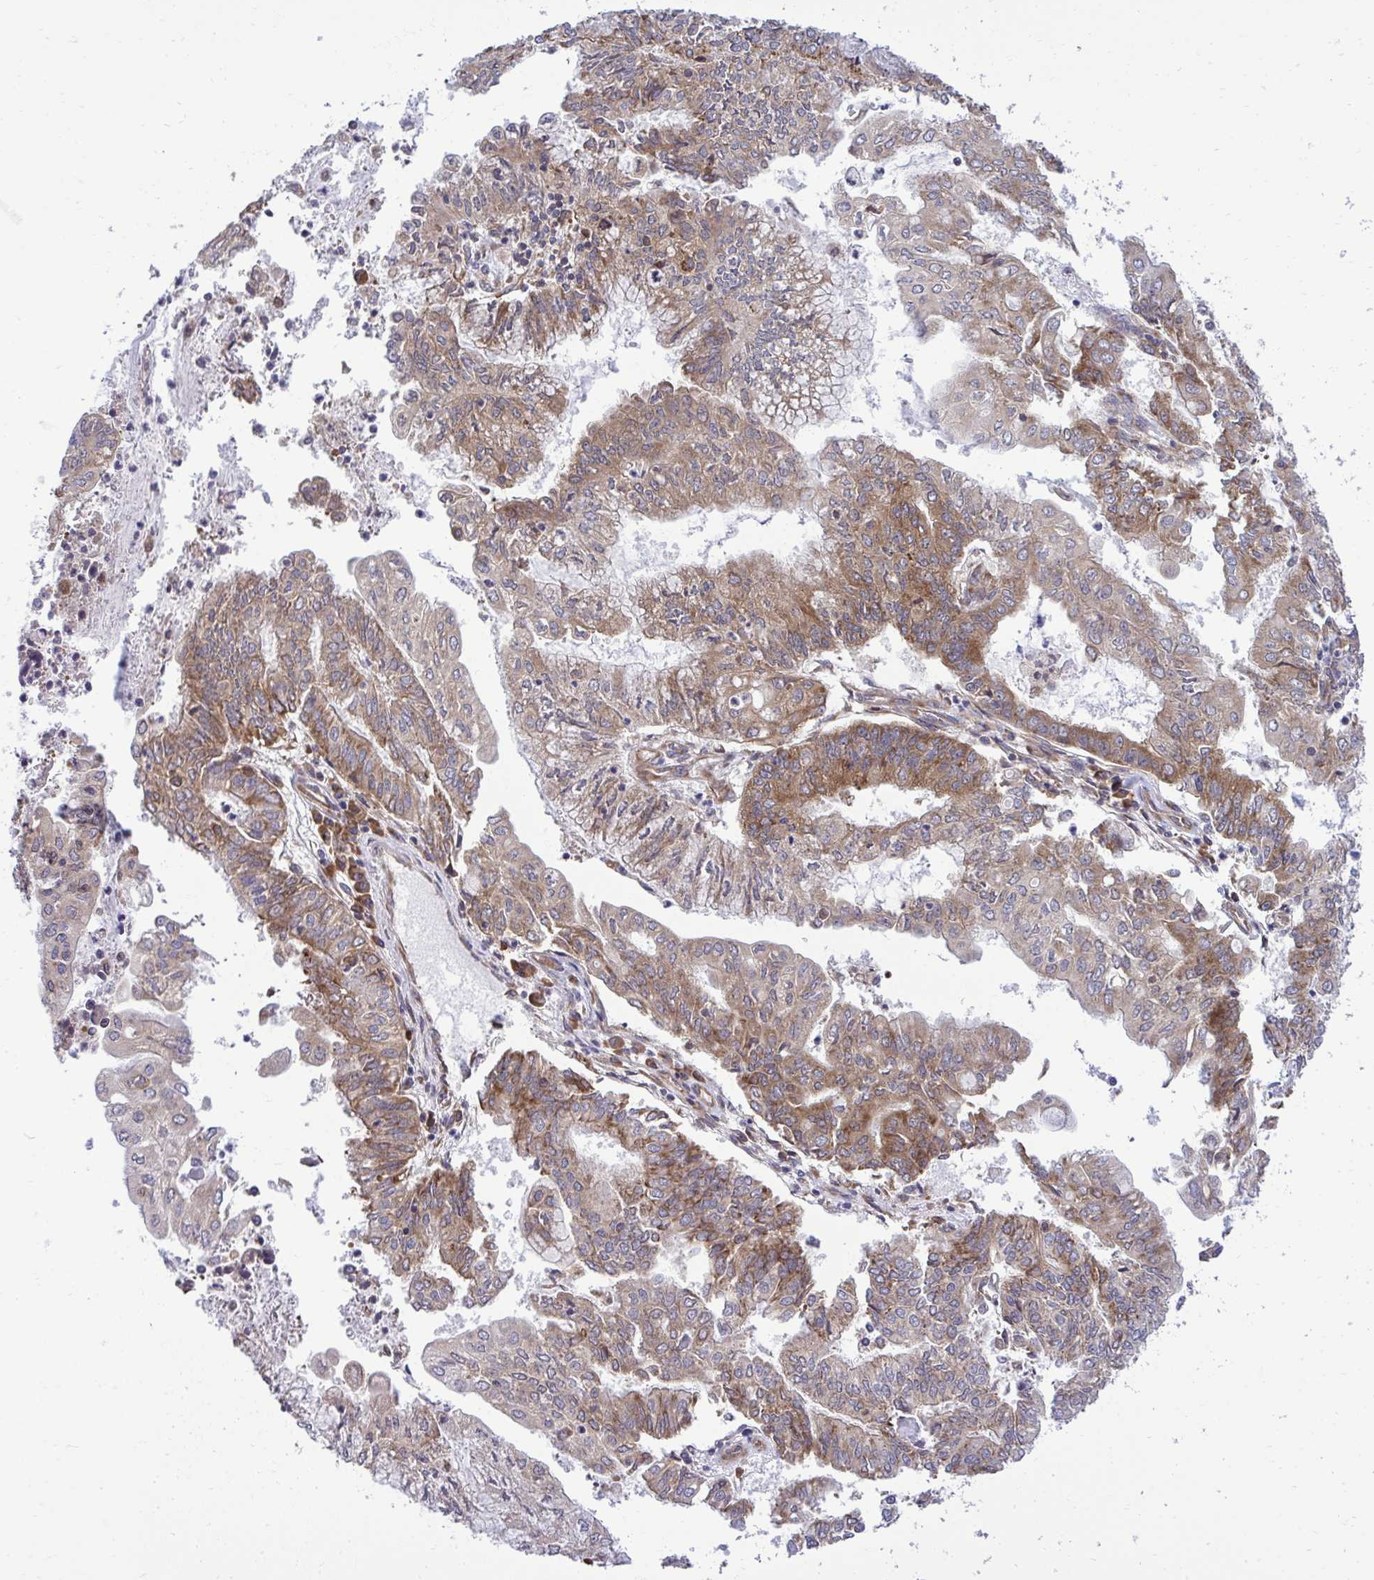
{"staining": {"intensity": "moderate", "quantity": ">75%", "location": "cytoplasmic/membranous"}, "tissue": "endometrial cancer", "cell_type": "Tumor cells", "image_type": "cancer", "snomed": [{"axis": "morphology", "description": "Adenocarcinoma, NOS"}, {"axis": "topography", "description": "Endometrium"}], "caption": "Approximately >75% of tumor cells in endometrial cancer (adenocarcinoma) reveal moderate cytoplasmic/membranous protein expression as visualized by brown immunohistochemical staining.", "gene": "RPS15", "patient": {"sex": "female", "age": 61}}